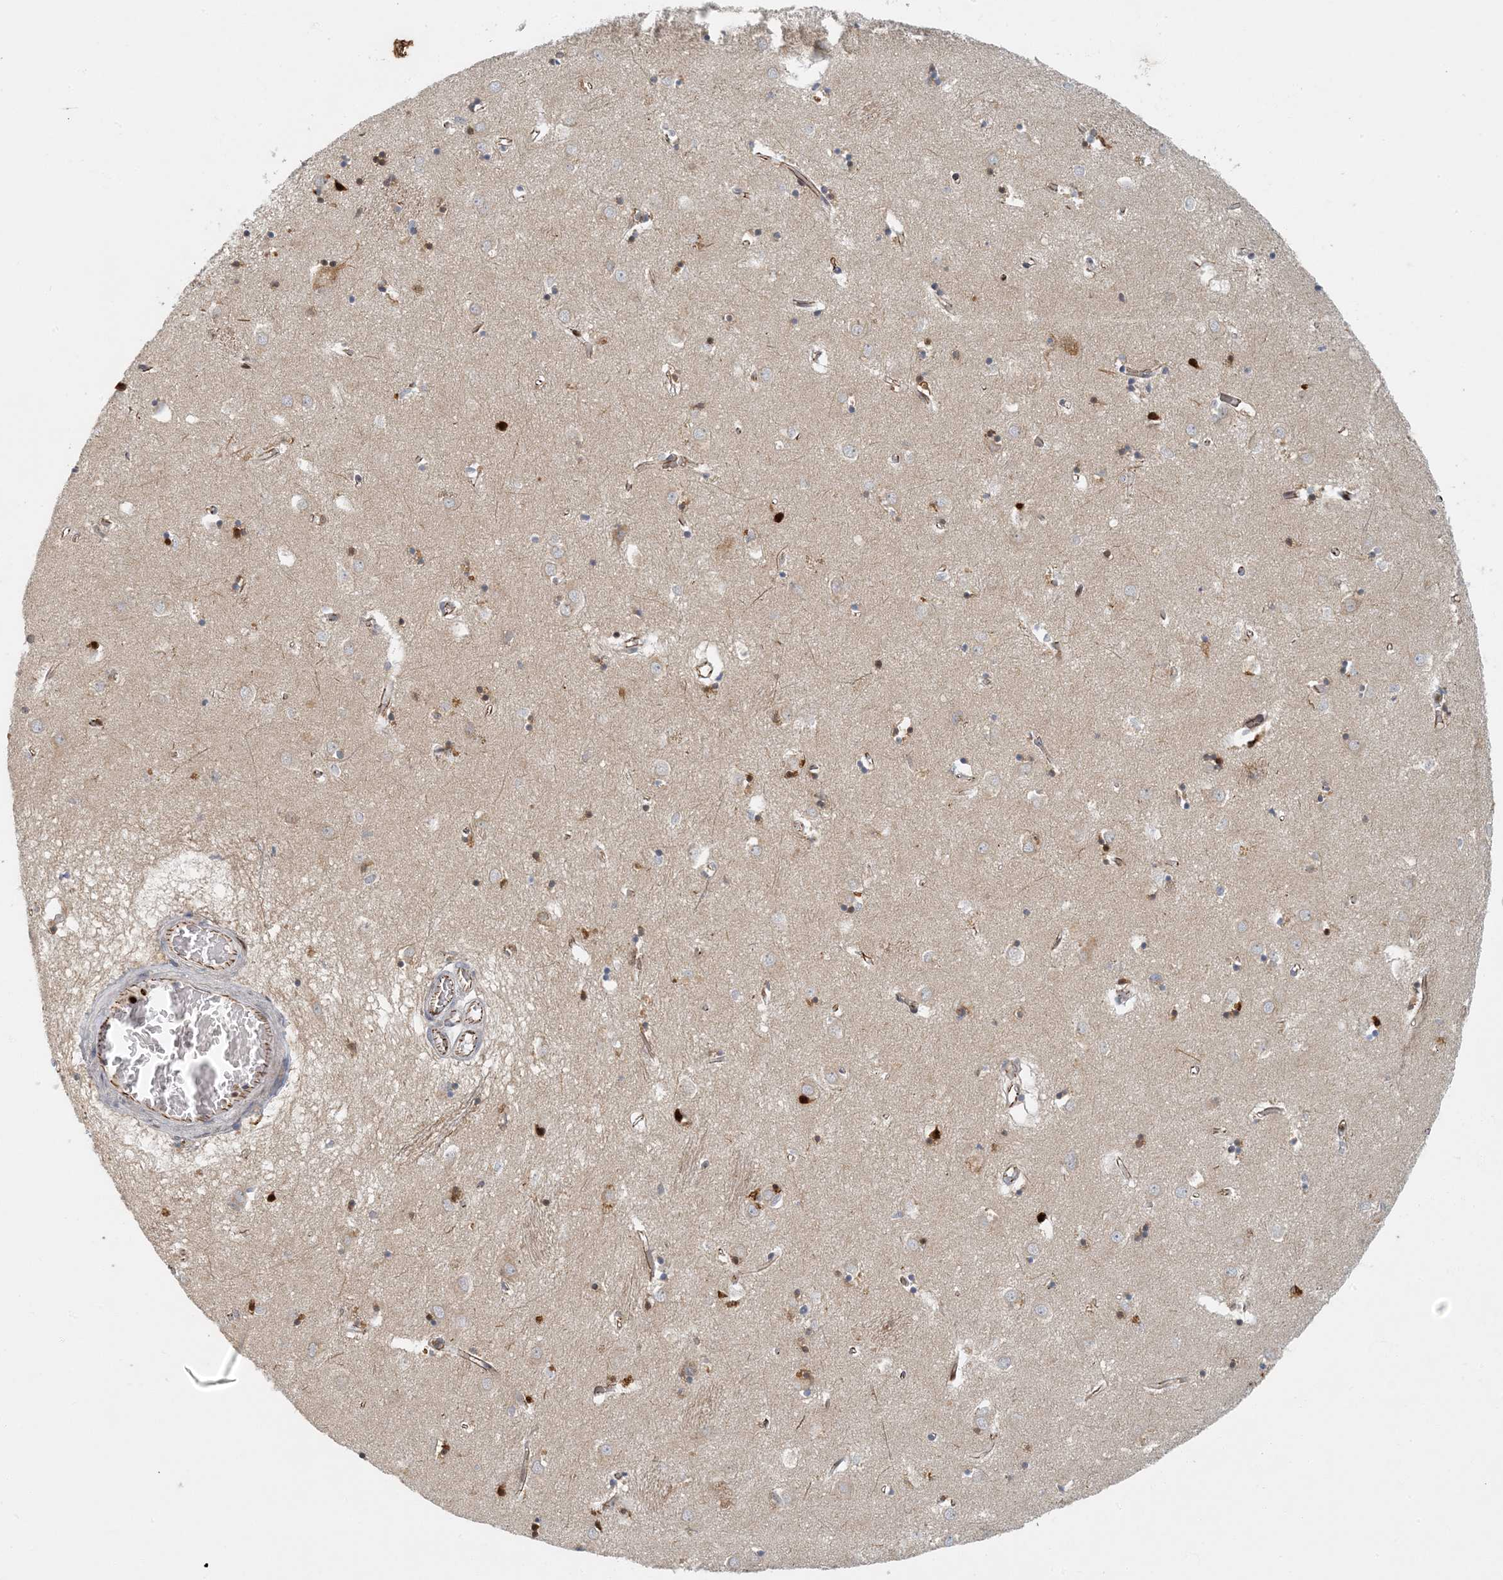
{"staining": {"intensity": "negative", "quantity": "none", "location": "none"}, "tissue": "caudate", "cell_type": "Glial cells", "image_type": "normal", "snomed": [{"axis": "morphology", "description": "Normal tissue, NOS"}, {"axis": "topography", "description": "Lateral ventricle wall"}], "caption": "An immunohistochemistry (IHC) photomicrograph of benign caudate is shown. There is no staining in glial cells of caudate.", "gene": "AK9", "patient": {"sex": "male", "age": 70}}